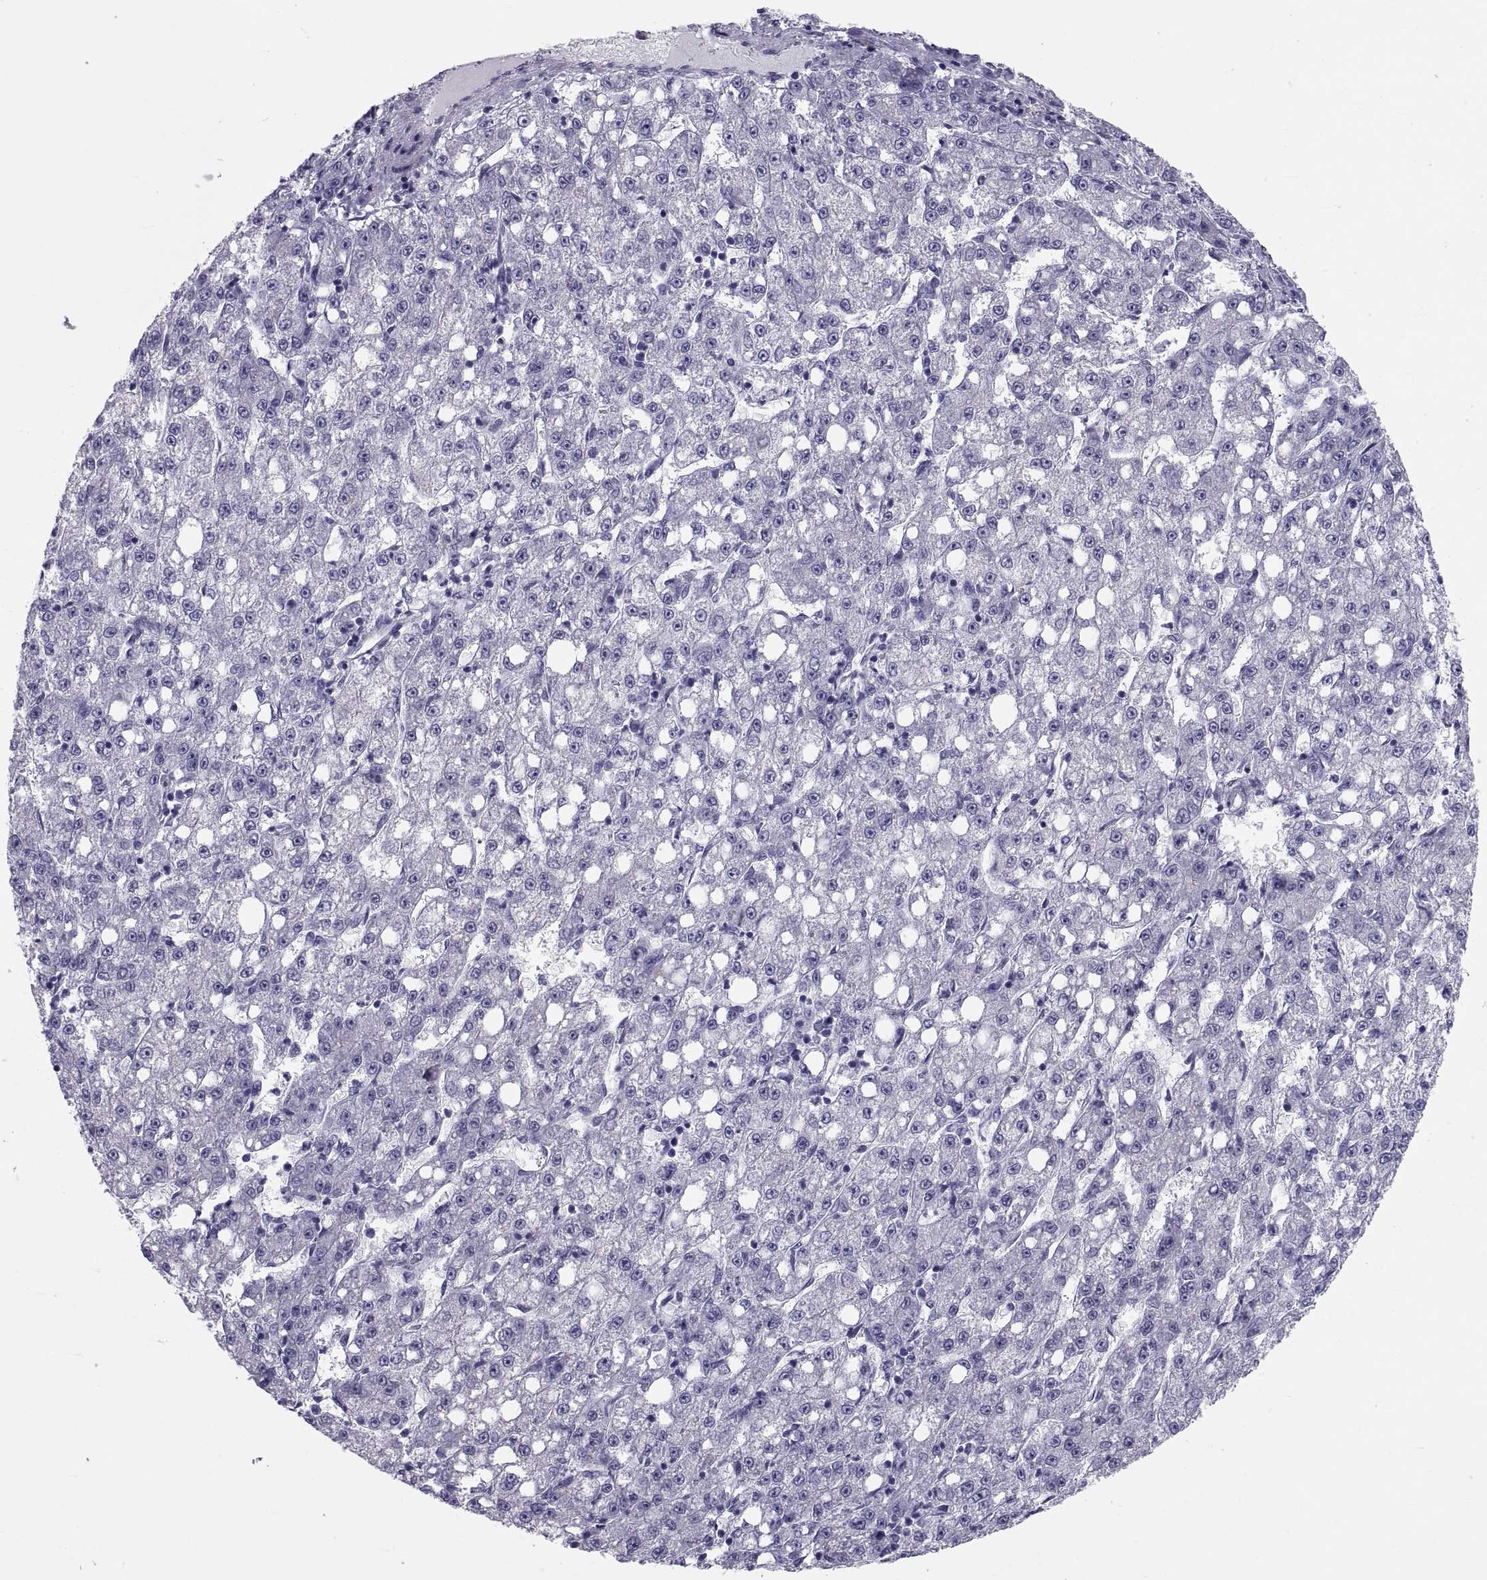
{"staining": {"intensity": "negative", "quantity": "none", "location": "none"}, "tissue": "liver cancer", "cell_type": "Tumor cells", "image_type": "cancer", "snomed": [{"axis": "morphology", "description": "Carcinoma, Hepatocellular, NOS"}, {"axis": "topography", "description": "Liver"}], "caption": "Tumor cells show no significant staining in hepatocellular carcinoma (liver).", "gene": "DEFB129", "patient": {"sex": "female", "age": 65}}